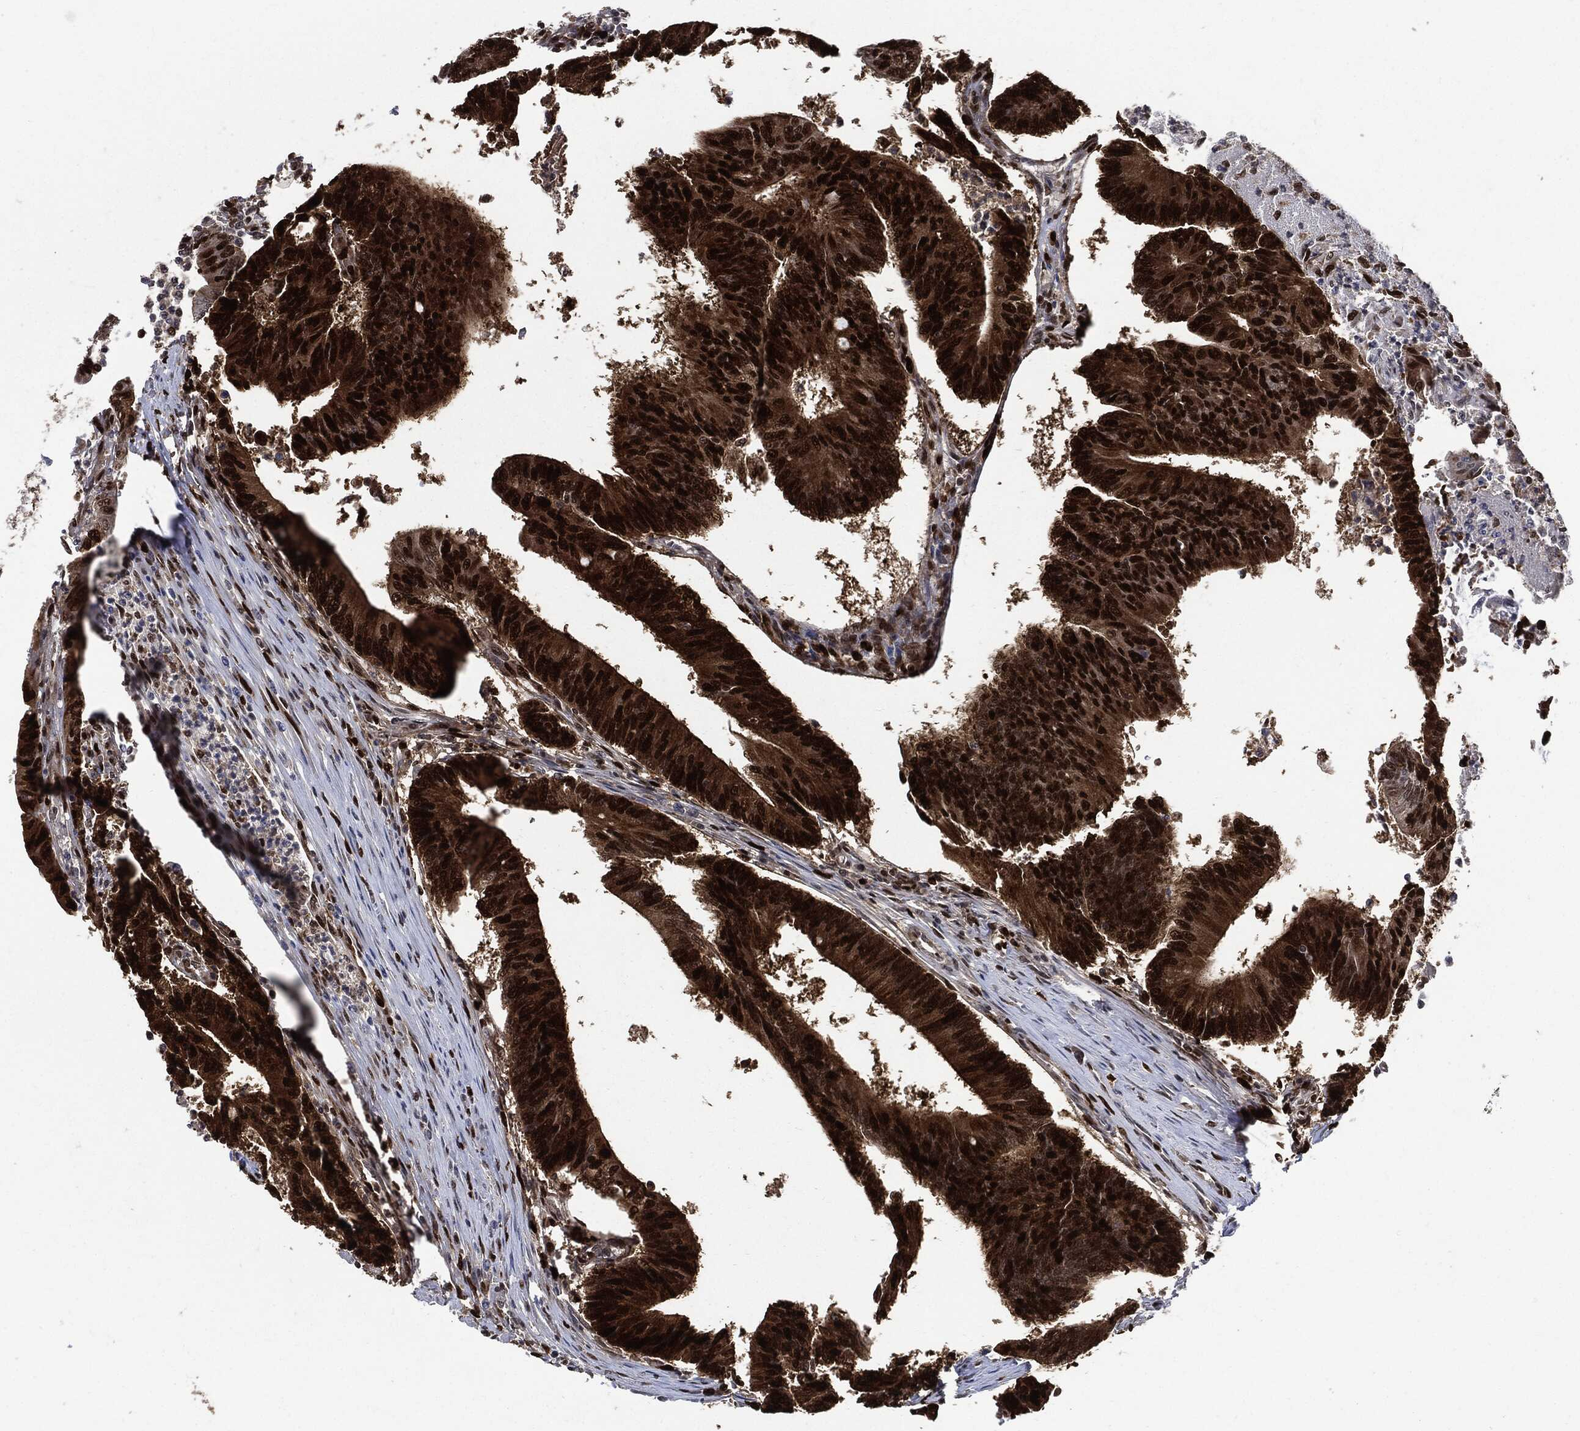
{"staining": {"intensity": "strong", "quantity": ">75%", "location": "nuclear"}, "tissue": "colorectal cancer", "cell_type": "Tumor cells", "image_type": "cancer", "snomed": [{"axis": "morphology", "description": "Adenocarcinoma, NOS"}, {"axis": "topography", "description": "Colon"}], "caption": "This is a micrograph of immunohistochemistry staining of colorectal cancer (adenocarcinoma), which shows strong staining in the nuclear of tumor cells.", "gene": "PCNA", "patient": {"sex": "female", "age": 70}}